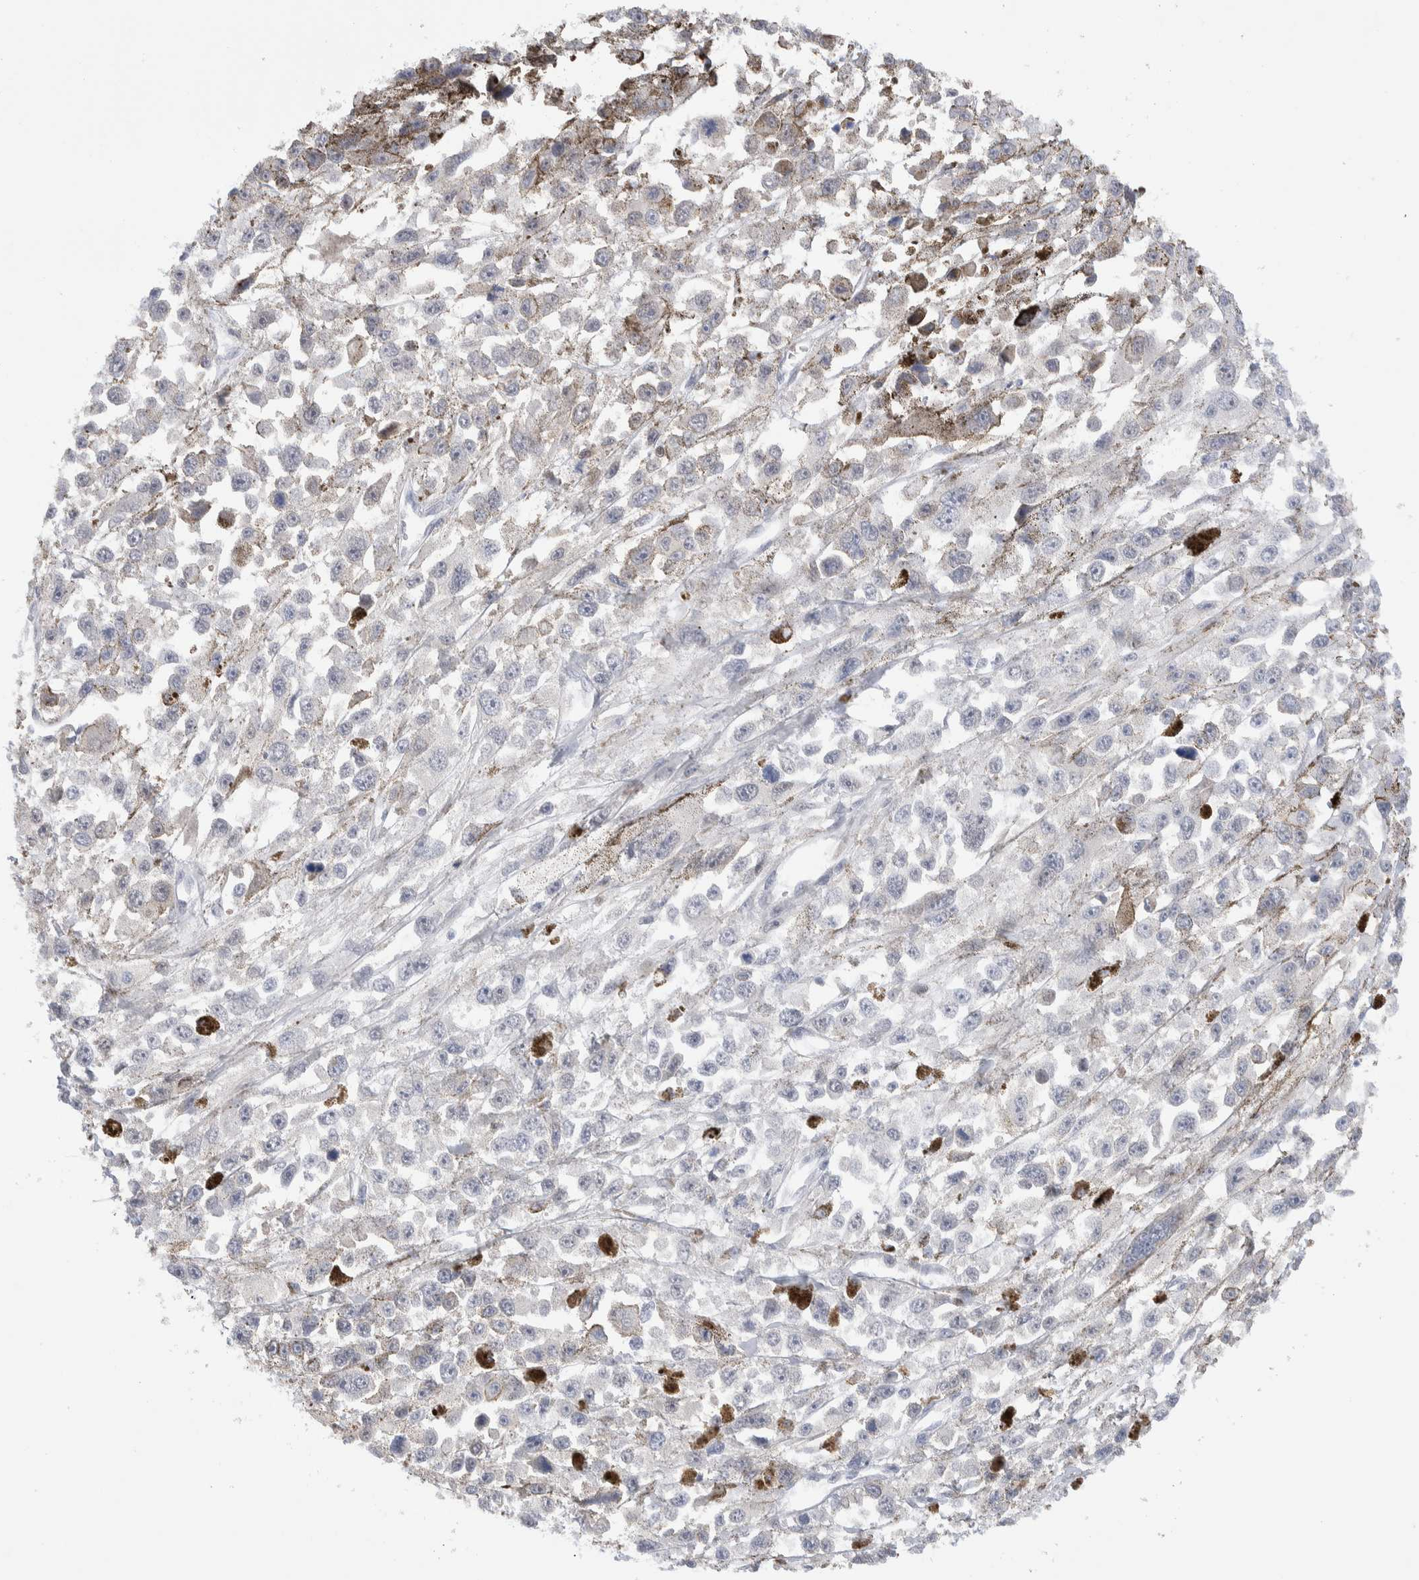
{"staining": {"intensity": "negative", "quantity": "none", "location": "none"}, "tissue": "melanoma", "cell_type": "Tumor cells", "image_type": "cancer", "snomed": [{"axis": "morphology", "description": "Malignant melanoma, Metastatic site"}, {"axis": "topography", "description": "Lymph node"}], "caption": "Tumor cells show no significant positivity in malignant melanoma (metastatic site).", "gene": "C1orf112", "patient": {"sex": "male", "age": 59}}